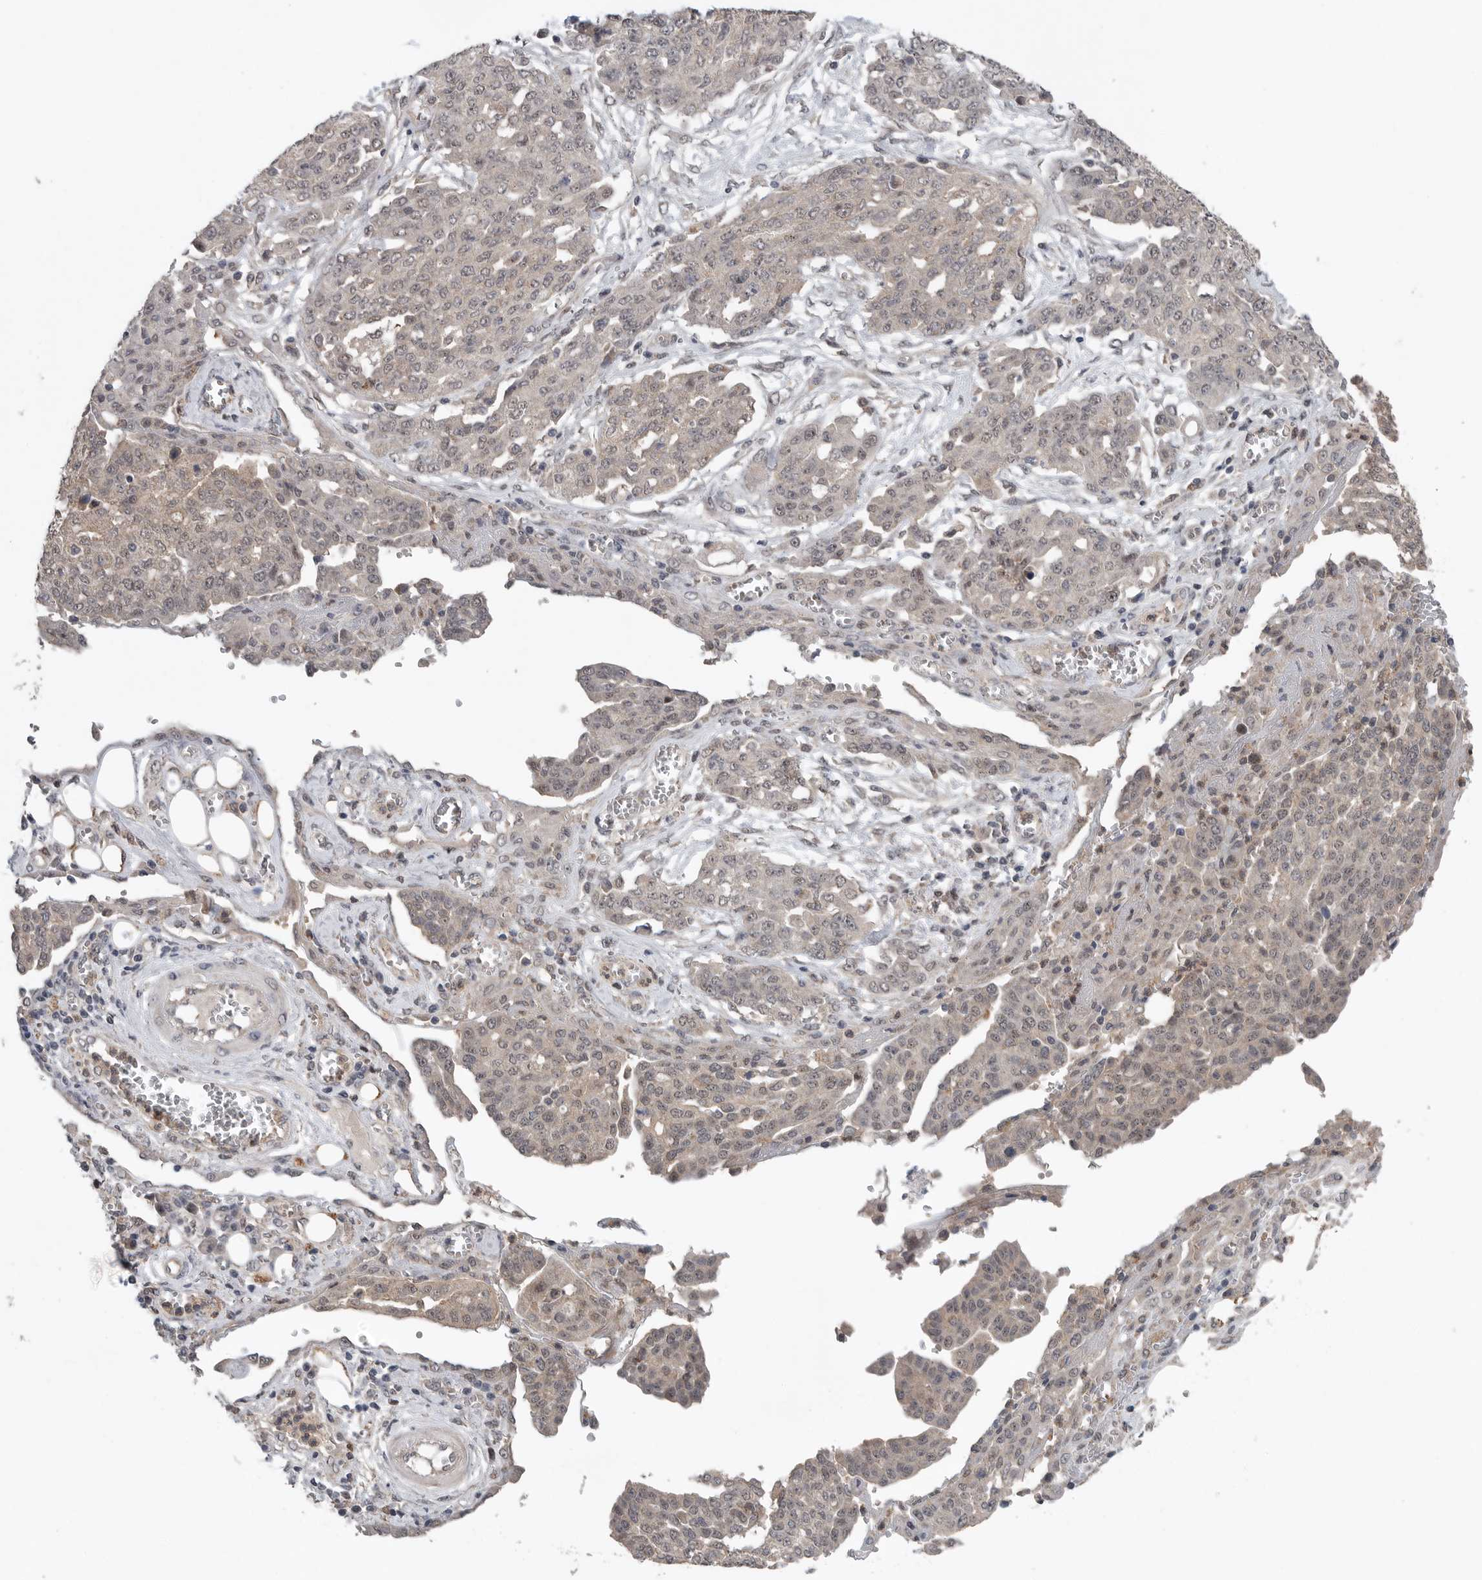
{"staining": {"intensity": "weak", "quantity": "25%-75%", "location": "cytoplasmic/membranous"}, "tissue": "ovarian cancer", "cell_type": "Tumor cells", "image_type": "cancer", "snomed": [{"axis": "morphology", "description": "Cystadenocarcinoma, serous, NOS"}, {"axis": "topography", "description": "Soft tissue"}, {"axis": "topography", "description": "Ovary"}], "caption": "Immunohistochemical staining of human ovarian cancer exhibits low levels of weak cytoplasmic/membranous staining in approximately 25%-75% of tumor cells.", "gene": "SCP2", "patient": {"sex": "female", "age": 57}}